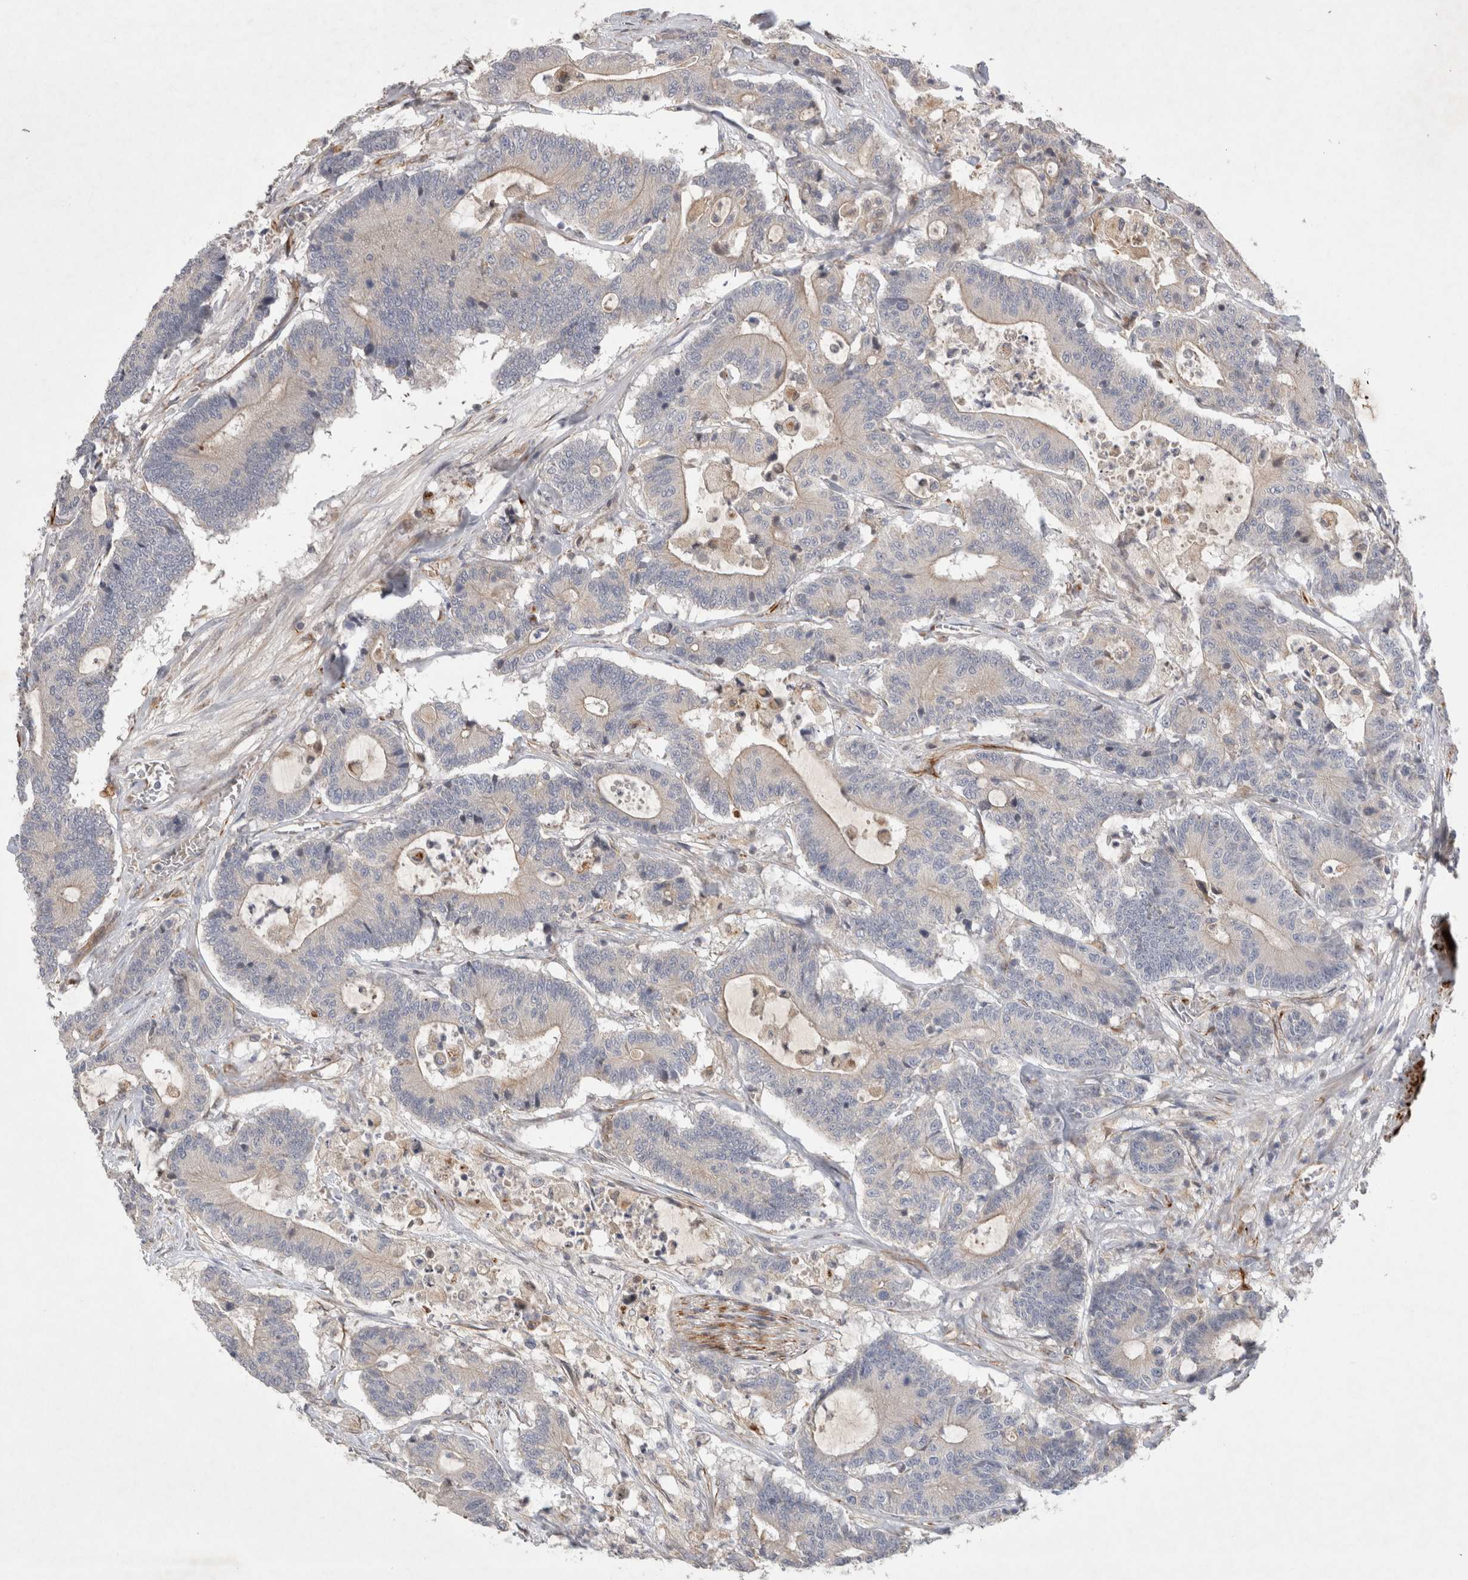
{"staining": {"intensity": "weak", "quantity": "<25%", "location": "cytoplasmic/membranous"}, "tissue": "colorectal cancer", "cell_type": "Tumor cells", "image_type": "cancer", "snomed": [{"axis": "morphology", "description": "Adenocarcinoma, NOS"}, {"axis": "topography", "description": "Colon"}], "caption": "An image of adenocarcinoma (colorectal) stained for a protein shows no brown staining in tumor cells.", "gene": "NMU", "patient": {"sex": "female", "age": 84}}